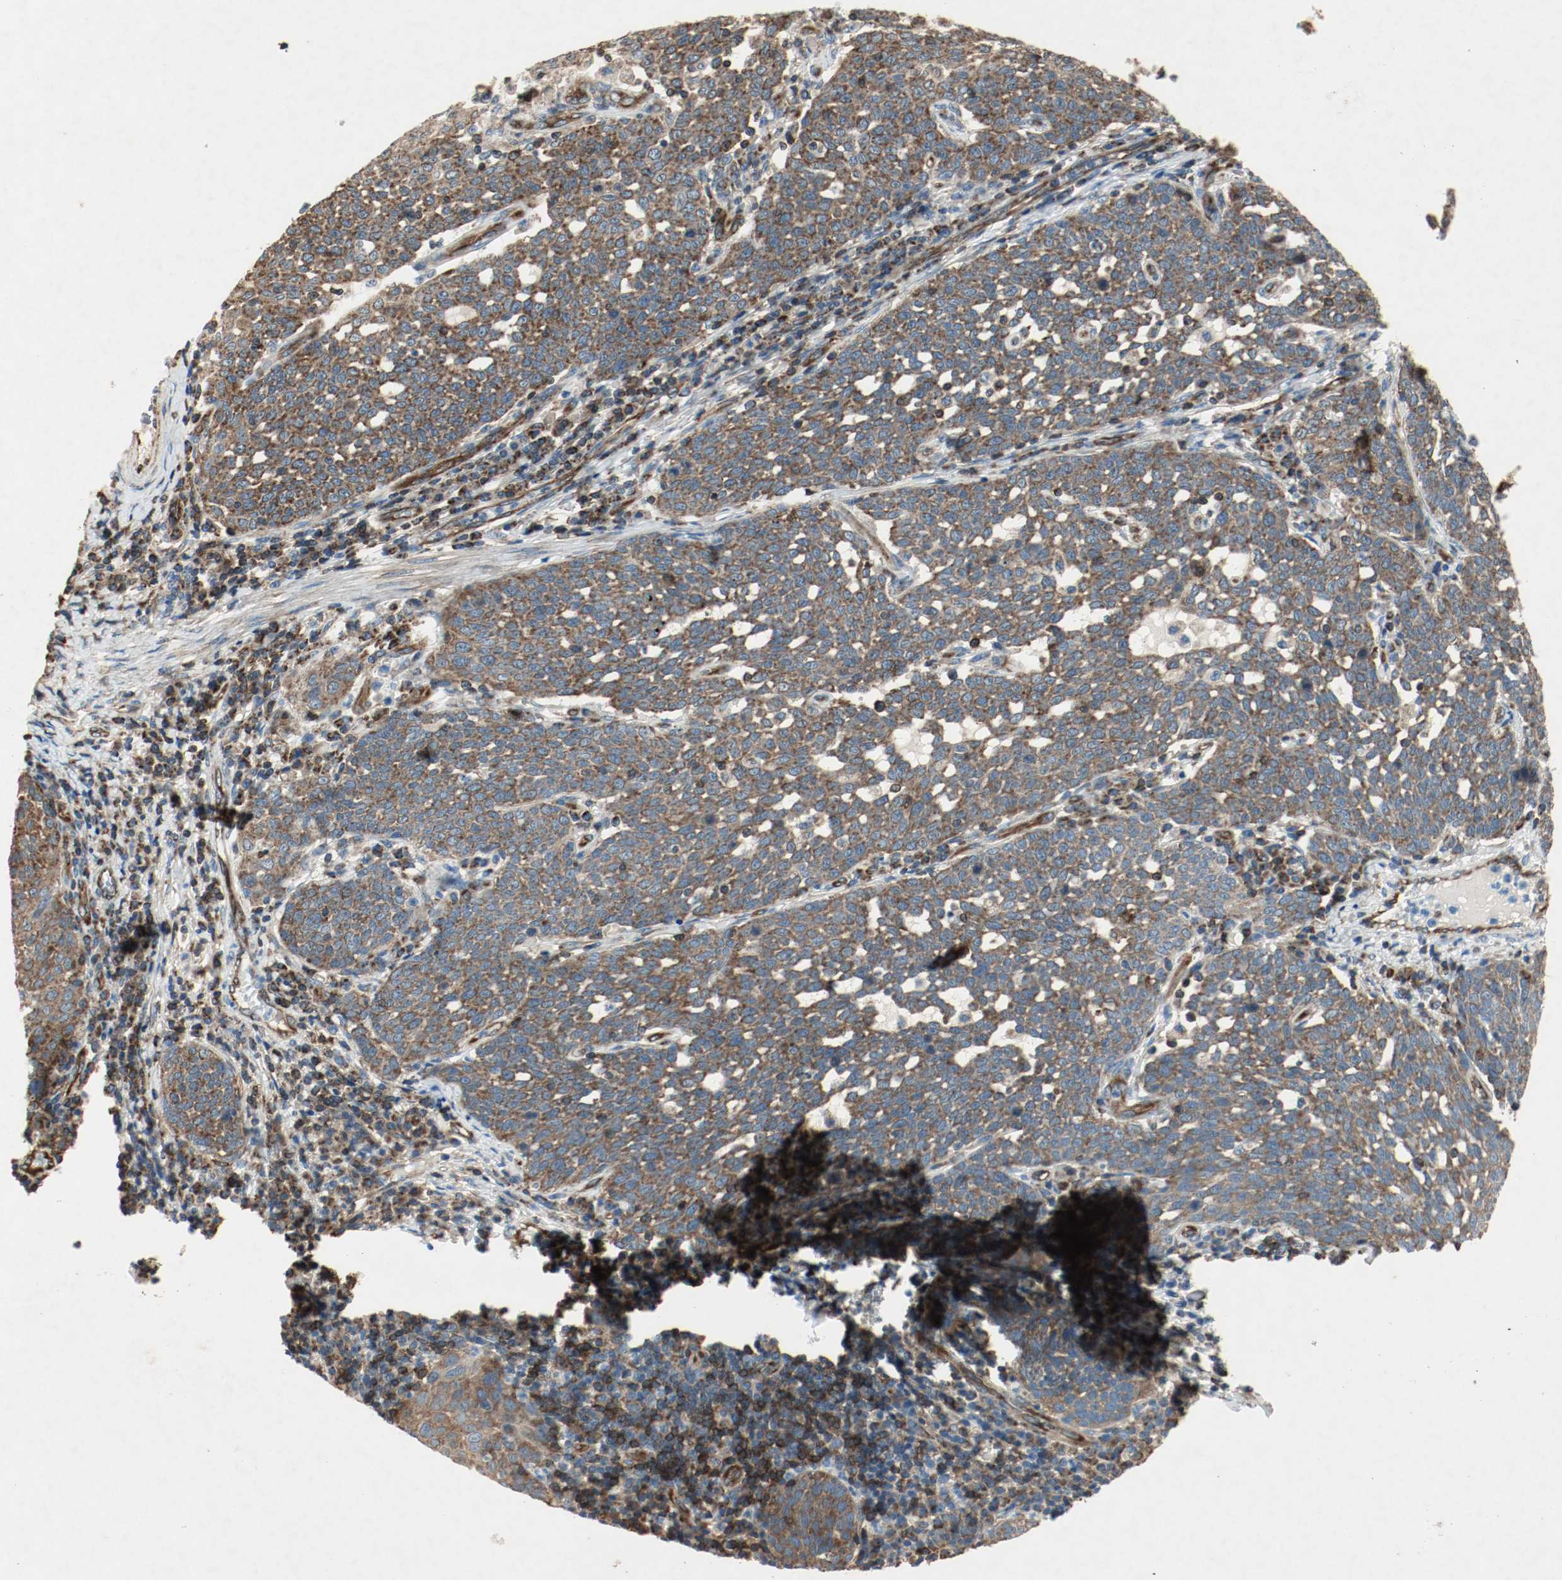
{"staining": {"intensity": "strong", "quantity": ">75%", "location": "cytoplasmic/membranous"}, "tissue": "cervical cancer", "cell_type": "Tumor cells", "image_type": "cancer", "snomed": [{"axis": "morphology", "description": "Squamous cell carcinoma, NOS"}, {"axis": "topography", "description": "Cervix"}], "caption": "Cervical cancer was stained to show a protein in brown. There is high levels of strong cytoplasmic/membranous positivity in about >75% of tumor cells.", "gene": "PLCG1", "patient": {"sex": "female", "age": 34}}